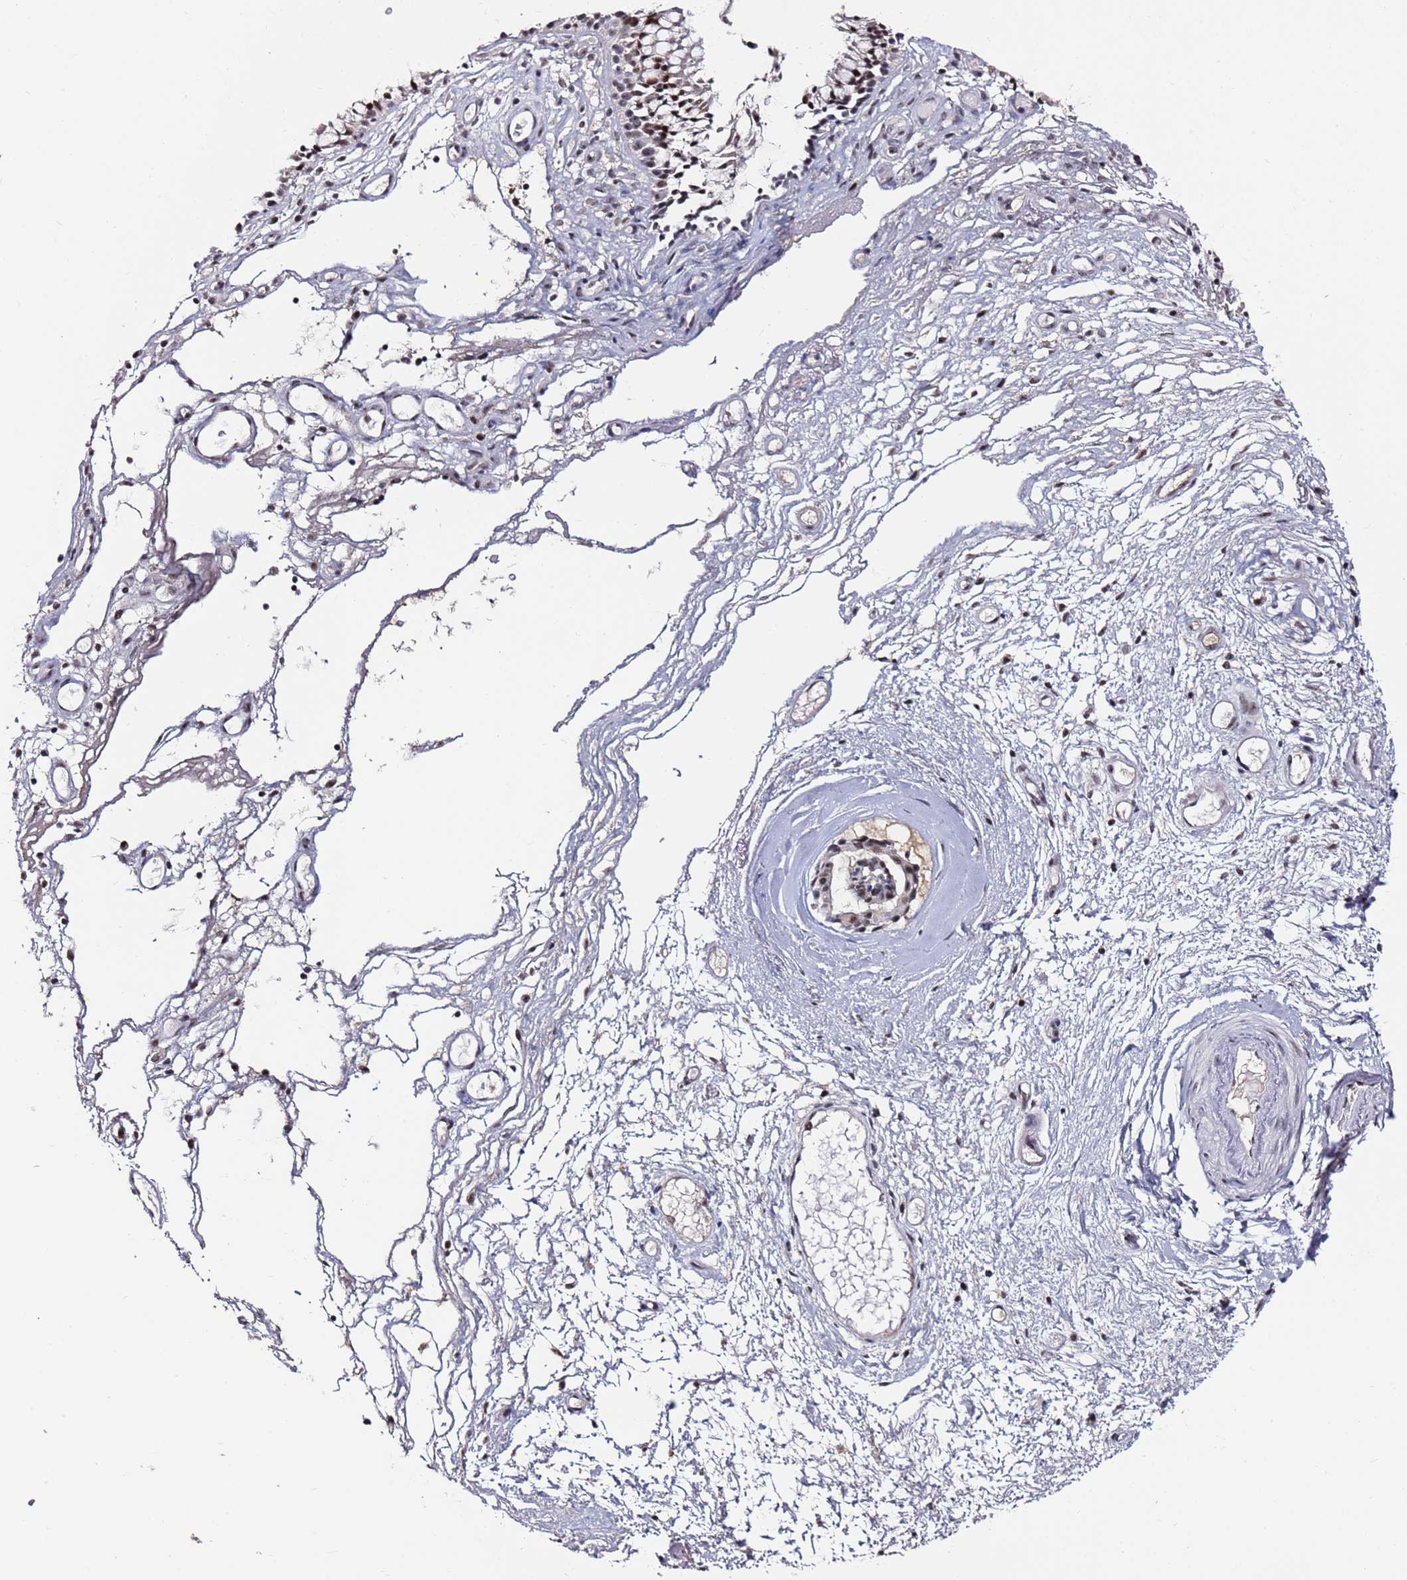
{"staining": {"intensity": "moderate", "quantity": ">75%", "location": "nuclear"}, "tissue": "nasopharynx", "cell_type": "Respiratory epithelial cells", "image_type": "normal", "snomed": [{"axis": "morphology", "description": "Normal tissue, NOS"}, {"axis": "topography", "description": "Nasopharynx"}], "caption": "An IHC photomicrograph of benign tissue is shown. Protein staining in brown highlights moderate nuclear positivity in nasopharynx within respiratory epithelial cells.", "gene": "FCF1", "patient": {"sex": "male", "age": 82}}